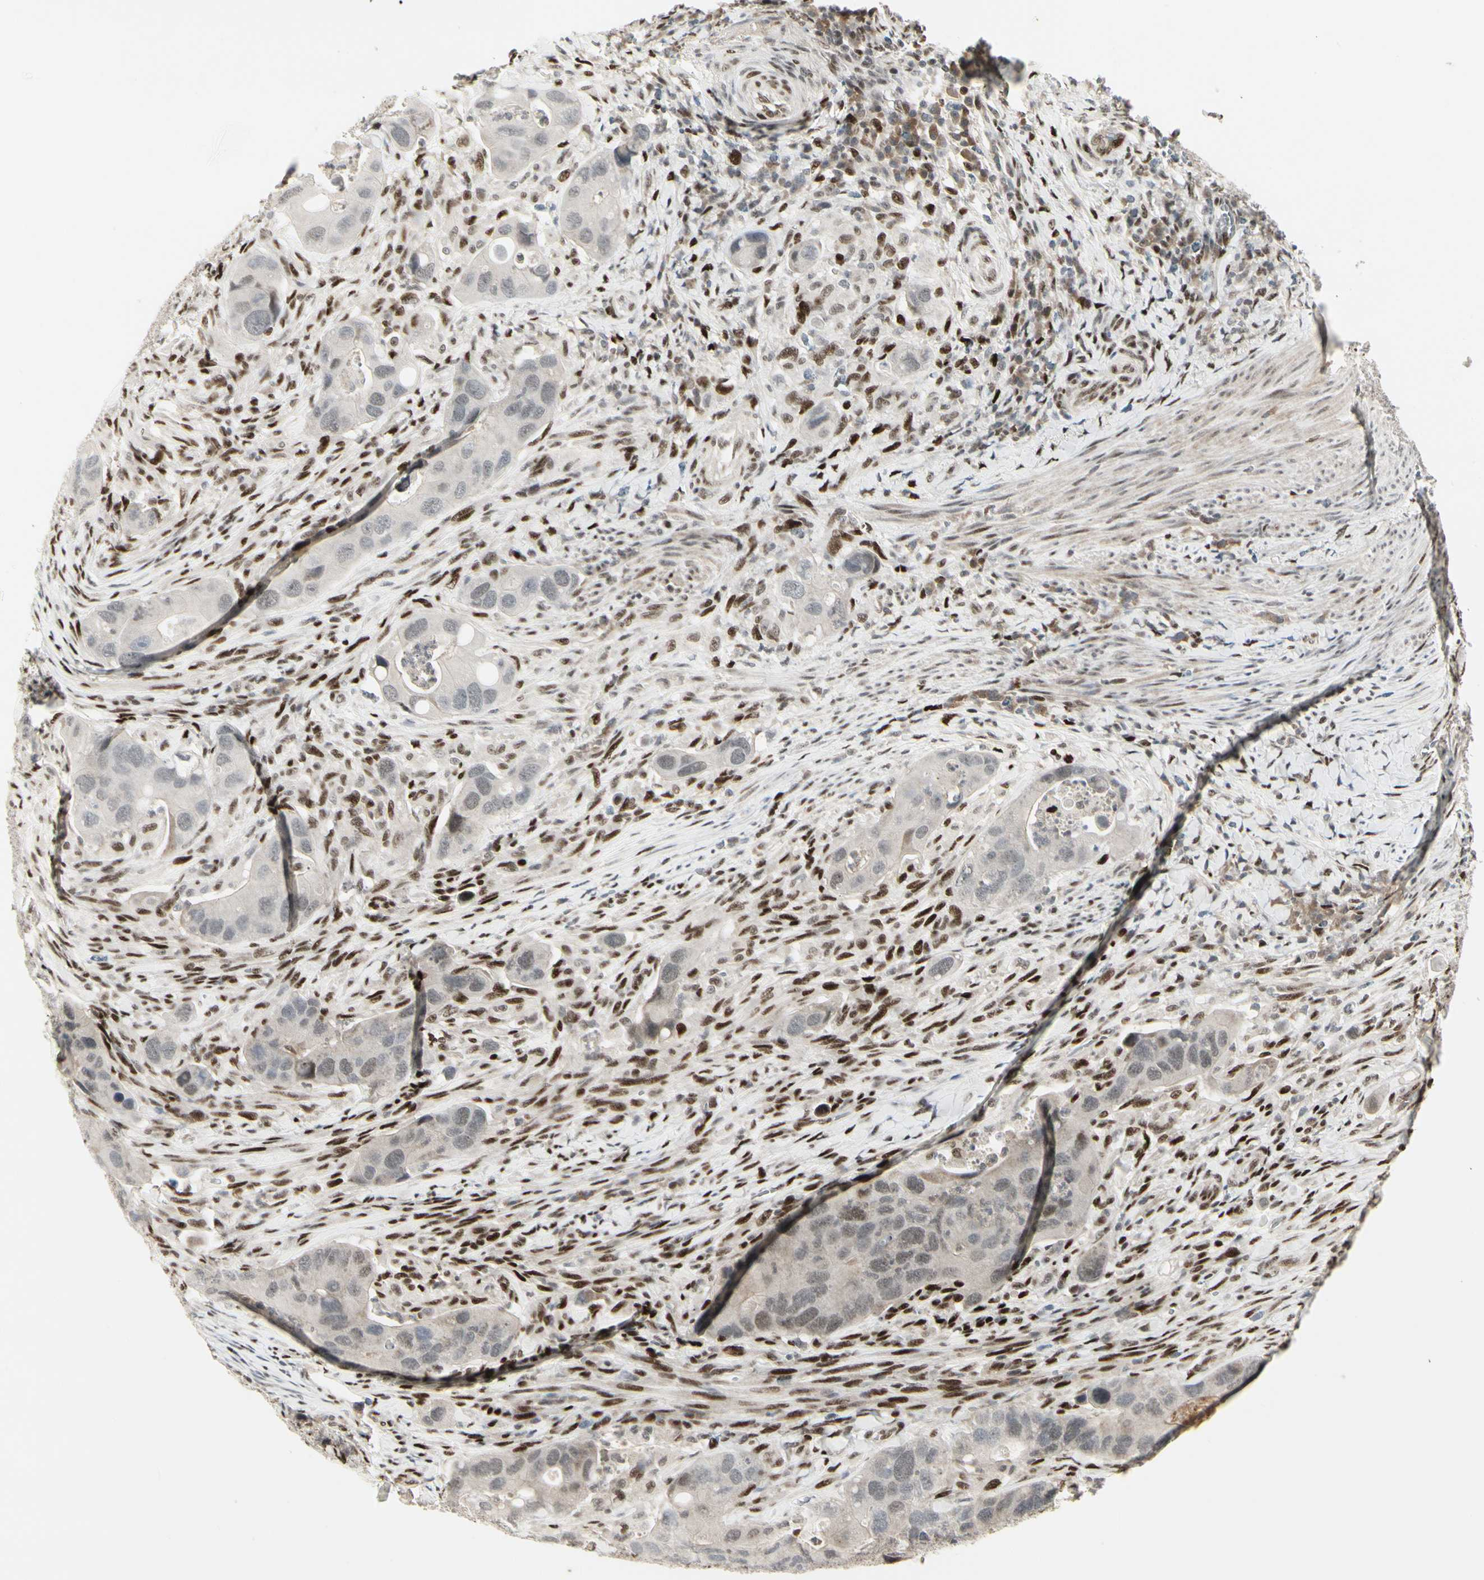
{"staining": {"intensity": "weak", "quantity": "<25%", "location": "nuclear"}, "tissue": "colorectal cancer", "cell_type": "Tumor cells", "image_type": "cancer", "snomed": [{"axis": "morphology", "description": "Adenocarcinoma, NOS"}, {"axis": "topography", "description": "Rectum"}], "caption": "Tumor cells show no significant protein positivity in adenocarcinoma (colorectal).", "gene": "FOXJ2", "patient": {"sex": "female", "age": 57}}